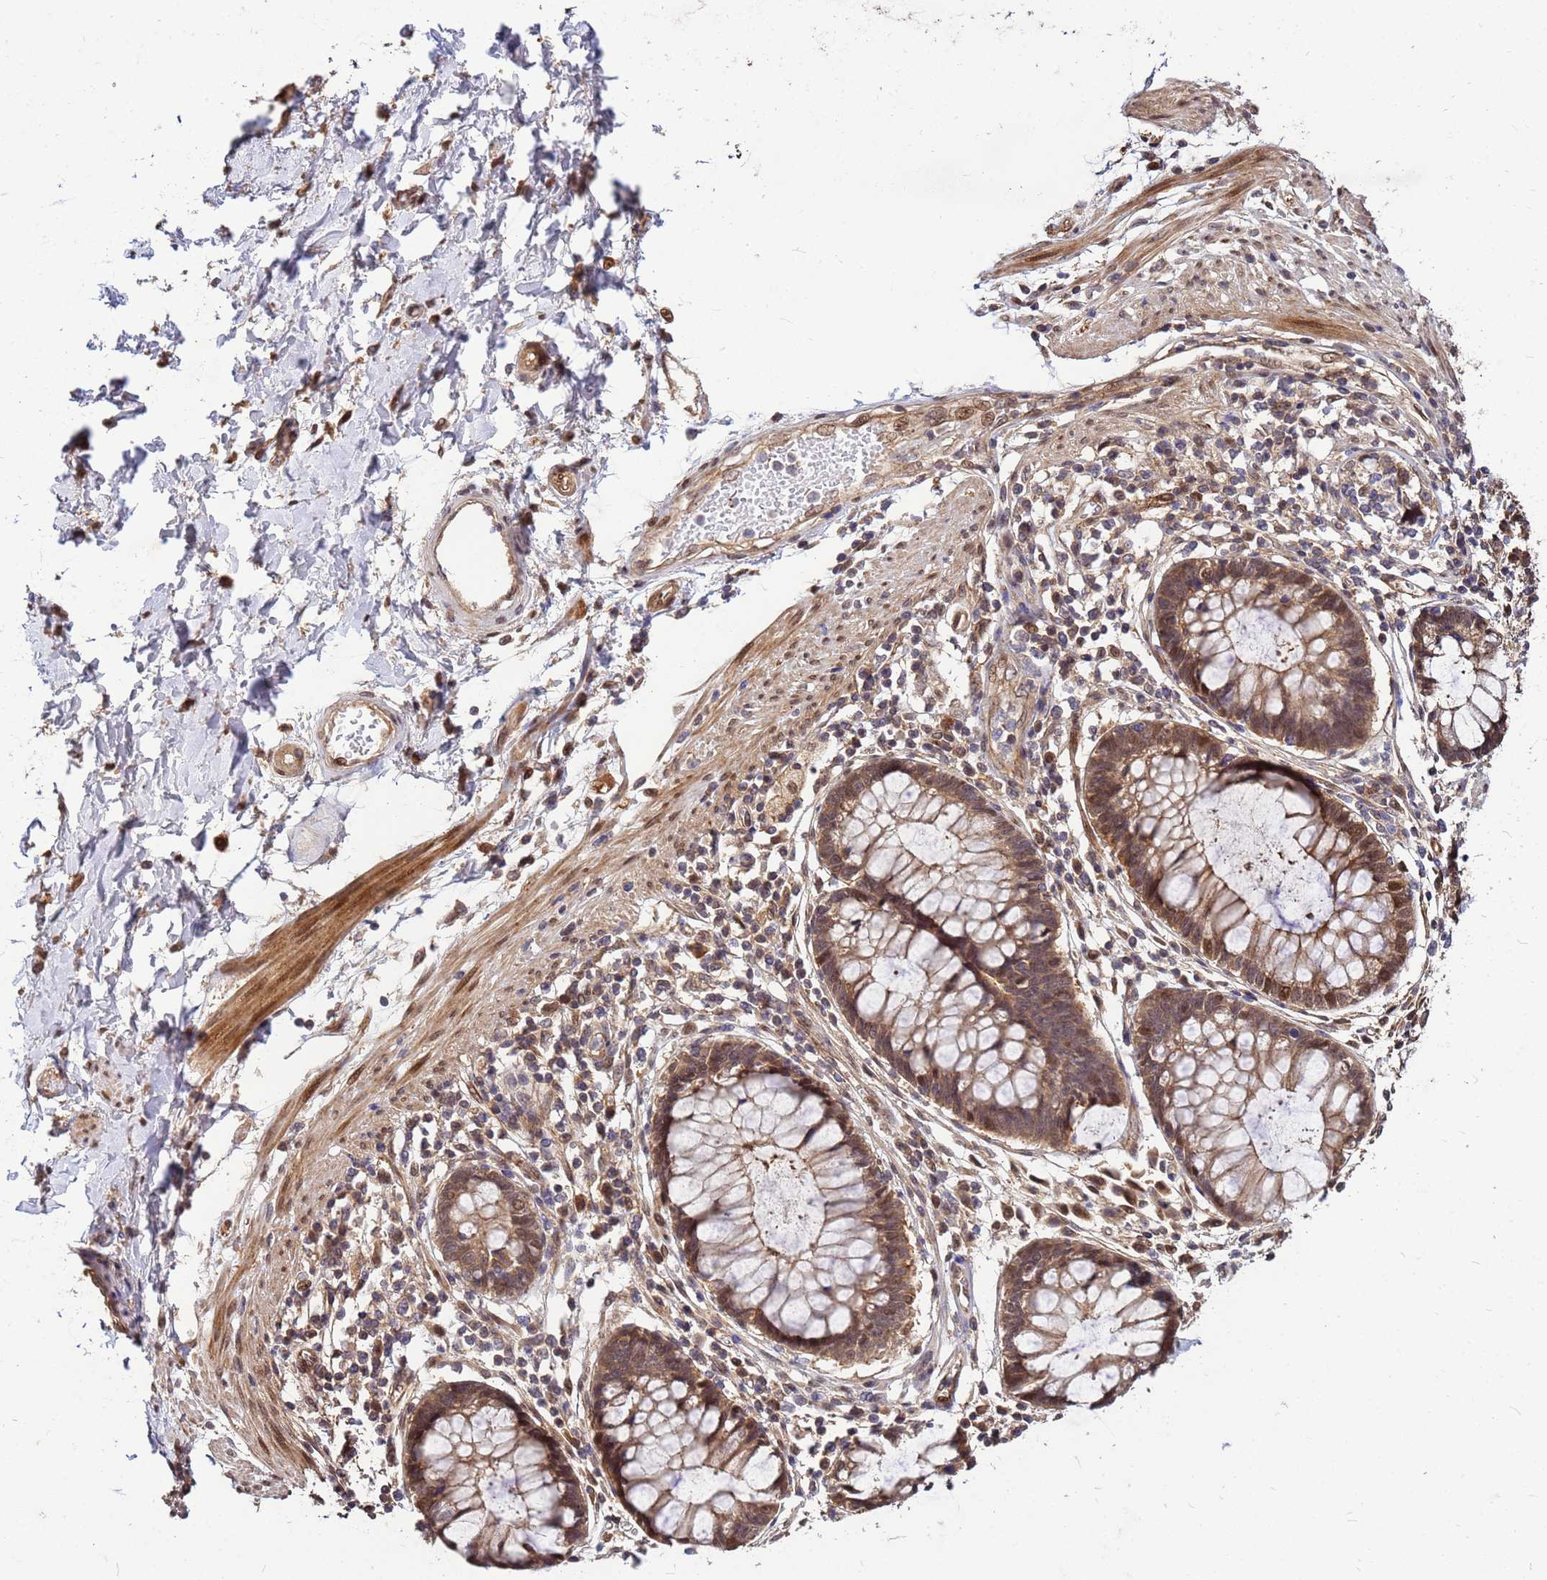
{"staining": {"intensity": "moderate", "quantity": ">75%", "location": "cytoplasmic/membranous,nuclear"}, "tissue": "ovarian cancer", "cell_type": "Tumor cells", "image_type": "cancer", "snomed": [{"axis": "morphology", "description": "Cystadenocarcinoma, mucinous, NOS"}, {"axis": "topography", "description": "Ovary"}], "caption": "Human mucinous cystadenocarcinoma (ovarian) stained with a protein marker shows moderate staining in tumor cells.", "gene": "DUS4L", "patient": {"sex": "female", "age": 39}}